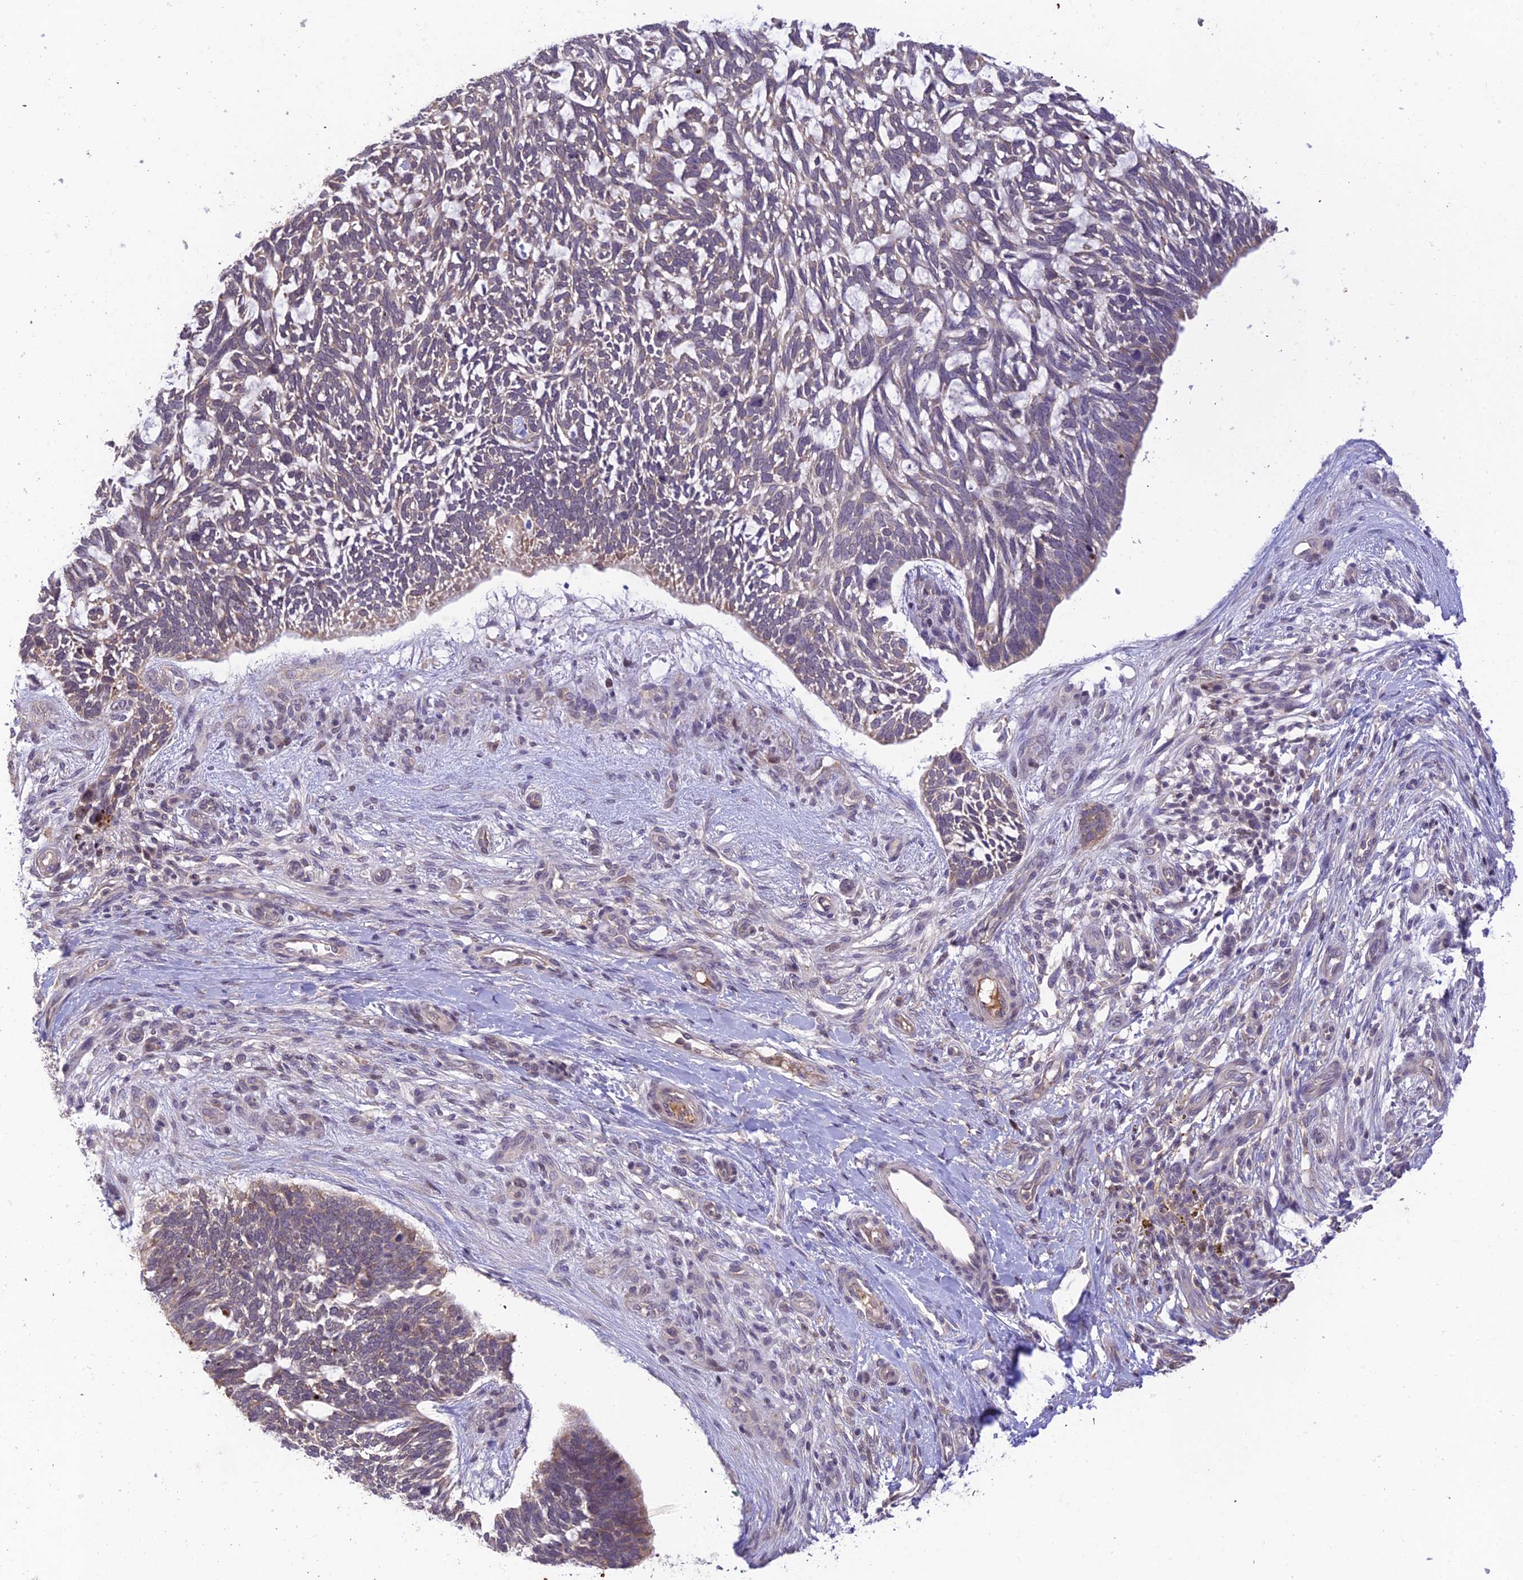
{"staining": {"intensity": "weak", "quantity": "<25%", "location": "cytoplasmic/membranous"}, "tissue": "skin cancer", "cell_type": "Tumor cells", "image_type": "cancer", "snomed": [{"axis": "morphology", "description": "Basal cell carcinoma"}, {"axis": "topography", "description": "Skin"}], "caption": "This is an IHC histopathology image of human basal cell carcinoma (skin). There is no staining in tumor cells.", "gene": "TEKT1", "patient": {"sex": "male", "age": 88}}